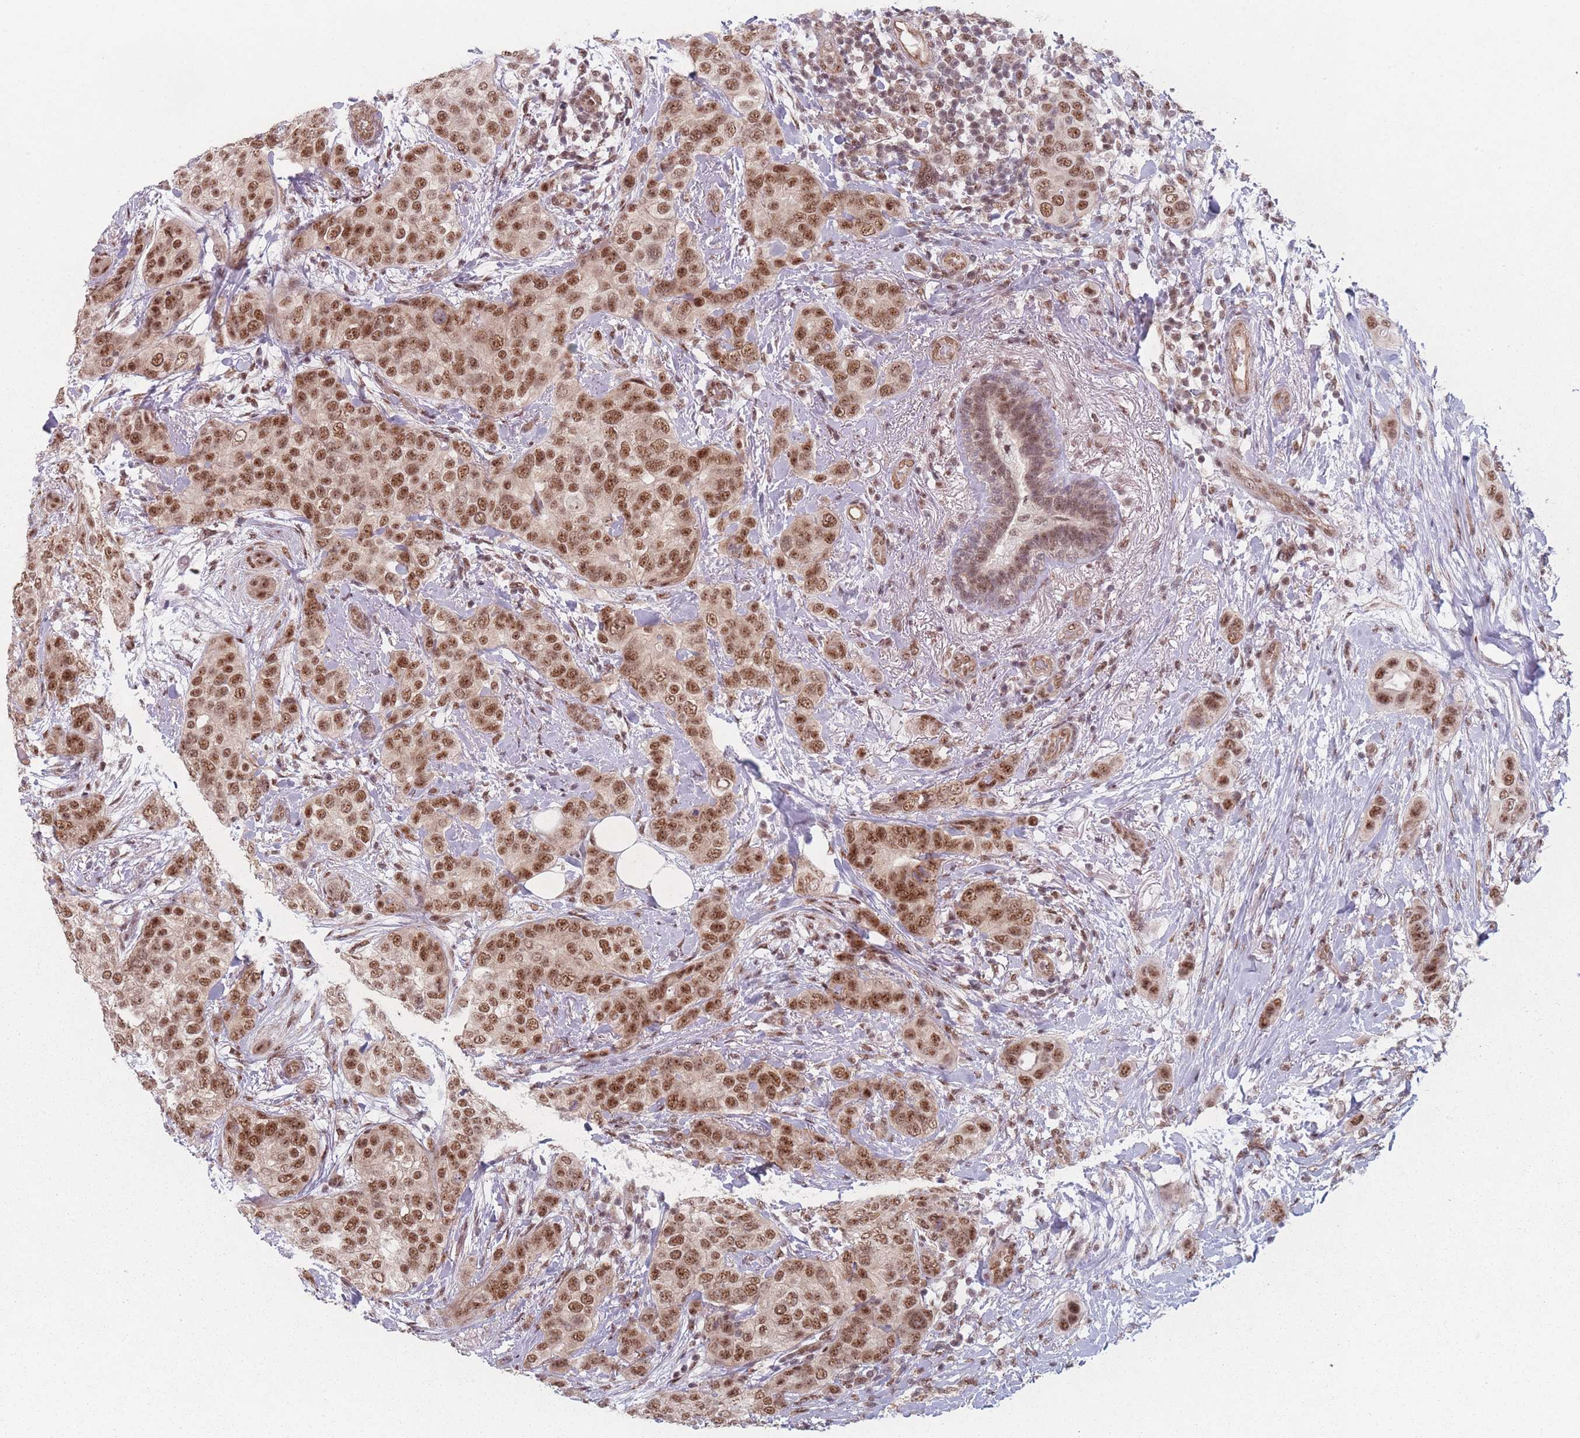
{"staining": {"intensity": "moderate", "quantity": ">75%", "location": "nuclear"}, "tissue": "breast cancer", "cell_type": "Tumor cells", "image_type": "cancer", "snomed": [{"axis": "morphology", "description": "Lobular carcinoma"}, {"axis": "topography", "description": "Breast"}], "caption": "There is medium levels of moderate nuclear positivity in tumor cells of breast cancer (lobular carcinoma), as demonstrated by immunohistochemical staining (brown color).", "gene": "ZC3H14", "patient": {"sex": "female", "age": 51}}